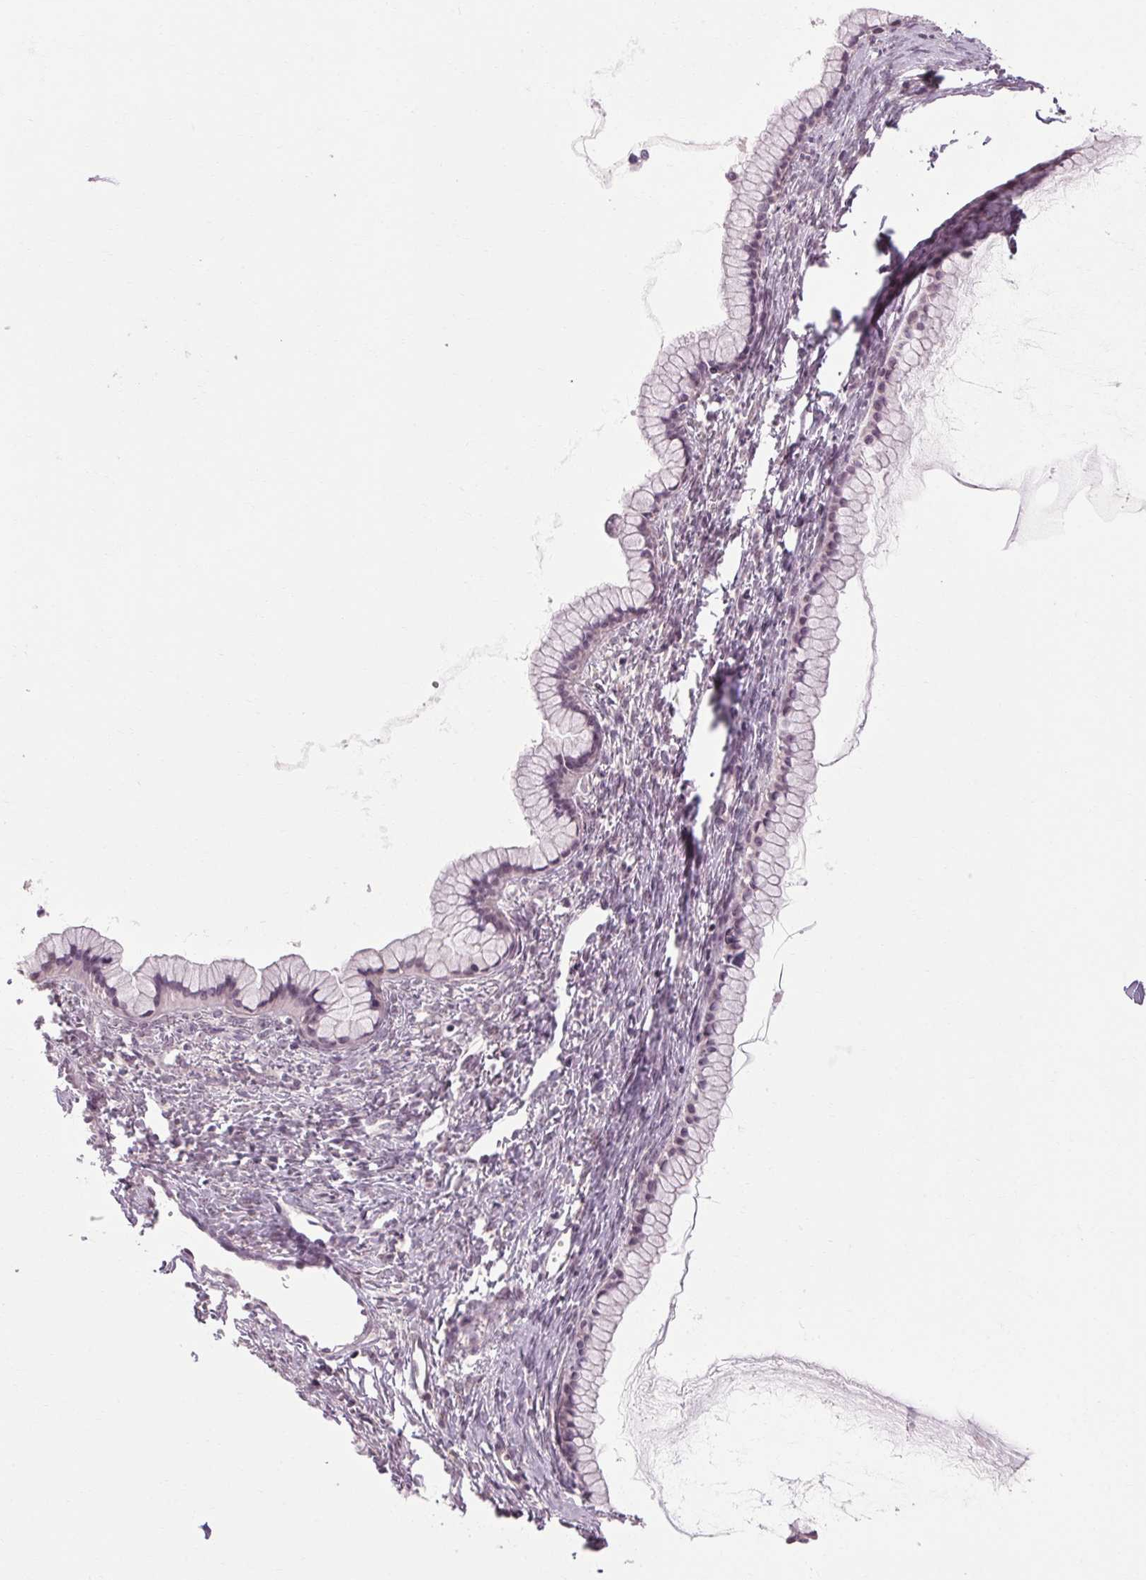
{"staining": {"intensity": "negative", "quantity": "none", "location": "none"}, "tissue": "ovarian cancer", "cell_type": "Tumor cells", "image_type": "cancer", "snomed": [{"axis": "morphology", "description": "Cystadenocarcinoma, mucinous, NOS"}, {"axis": "topography", "description": "Ovary"}], "caption": "Ovarian mucinous cystadenocarcinoma was stained to show a protein in brown. There is no significant positivity in tumor cells.", "gene": "KLHL40", "patient": {"sex": "female", "age": 41}}